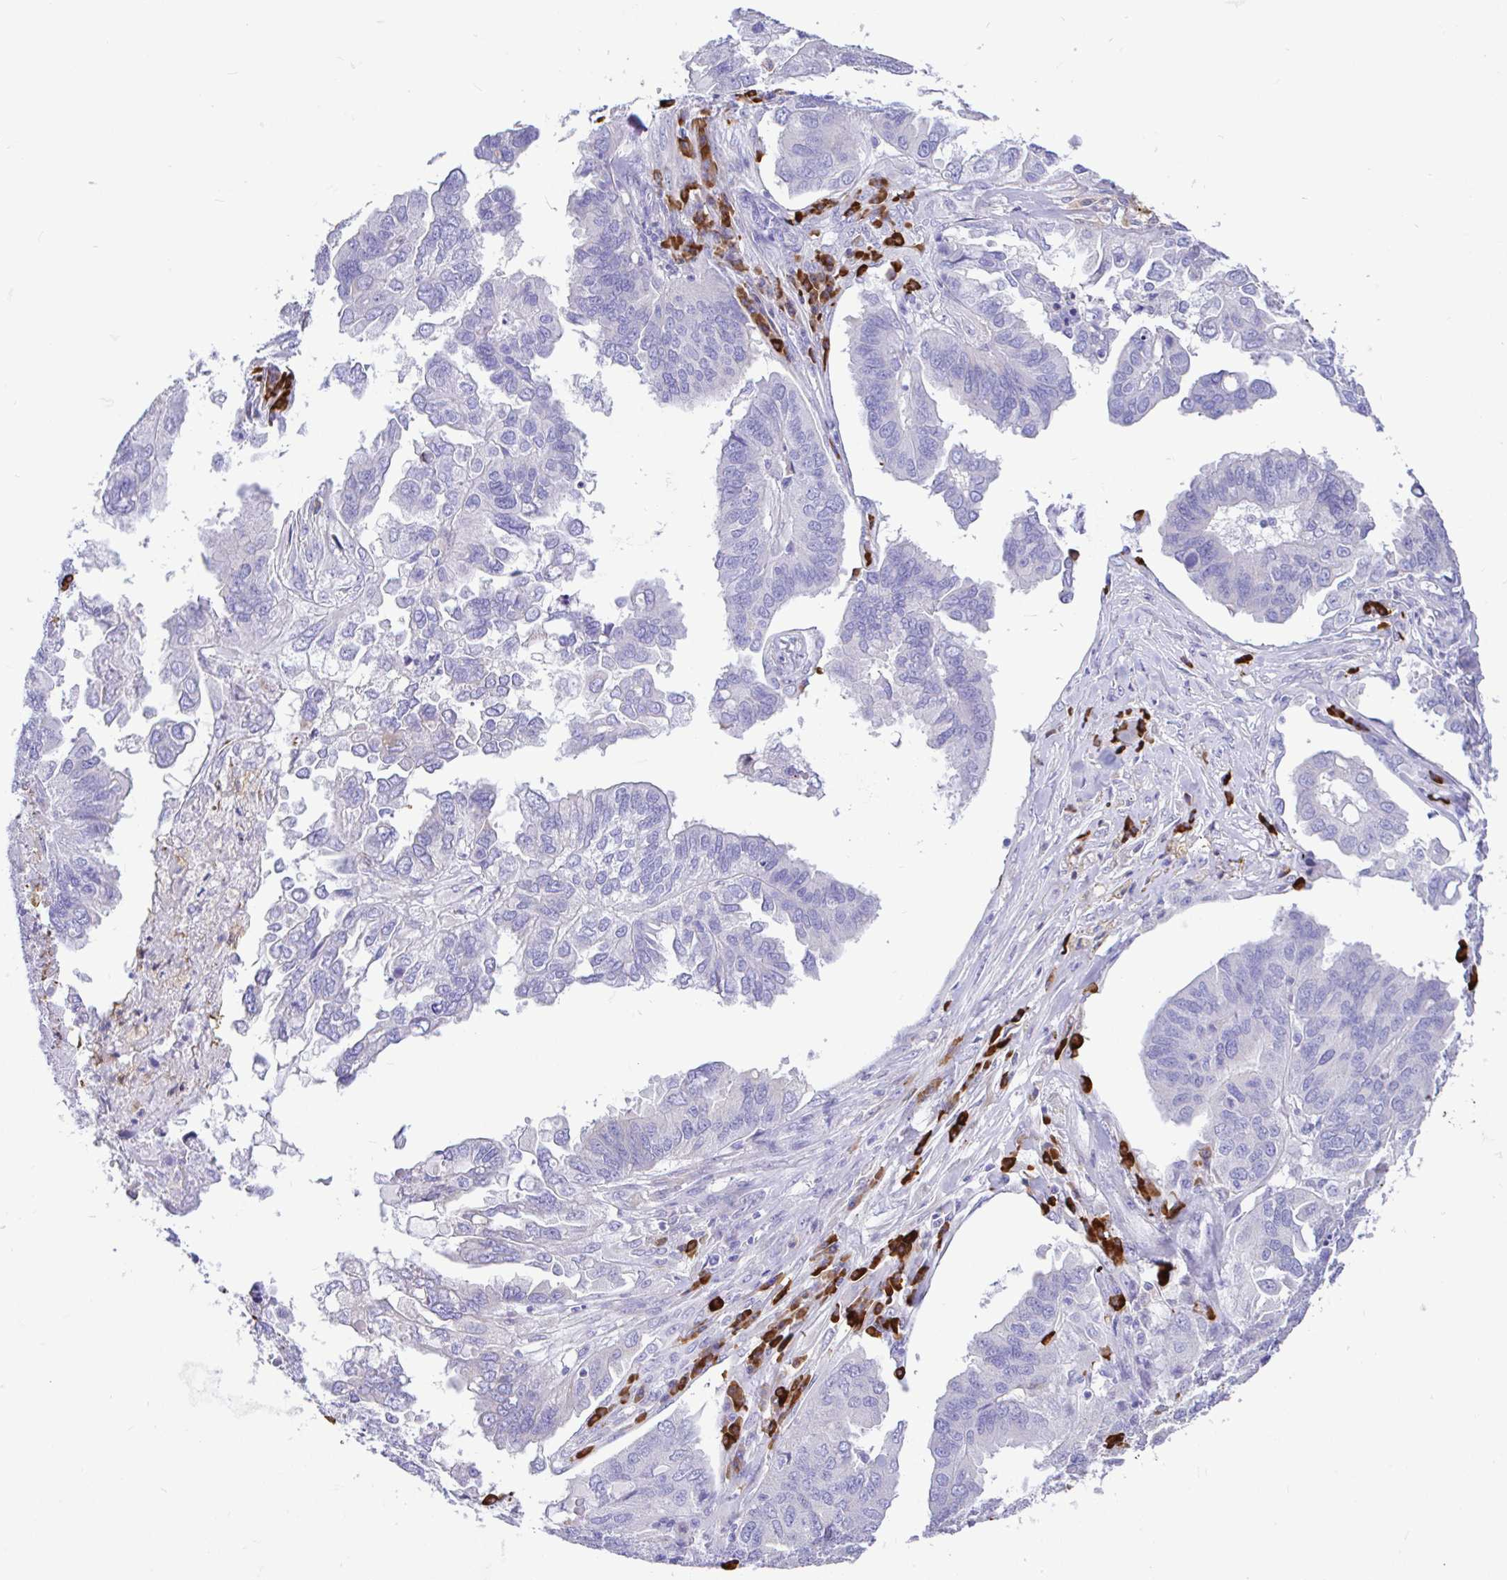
{"staining": {"intensity": "negative", "quantity": "none", "location": "none"}, "tissue": "ovarian cancer", "cell_type": "Tumor cells", "image_type": "cancer", "snomed": [{"axis": "morphology", "description": "Cystadenocarcinoma, serous, NOS"}, {"axis": "topography", "description": "Ovary"}], "caption": "Serous cystadenocarcinoma (ovarian) was stained to show a protein in brown. There is no significant expression in tumor cells.", "gene": "CCDC62", "patient": {"sex": "female", "age": 79}}